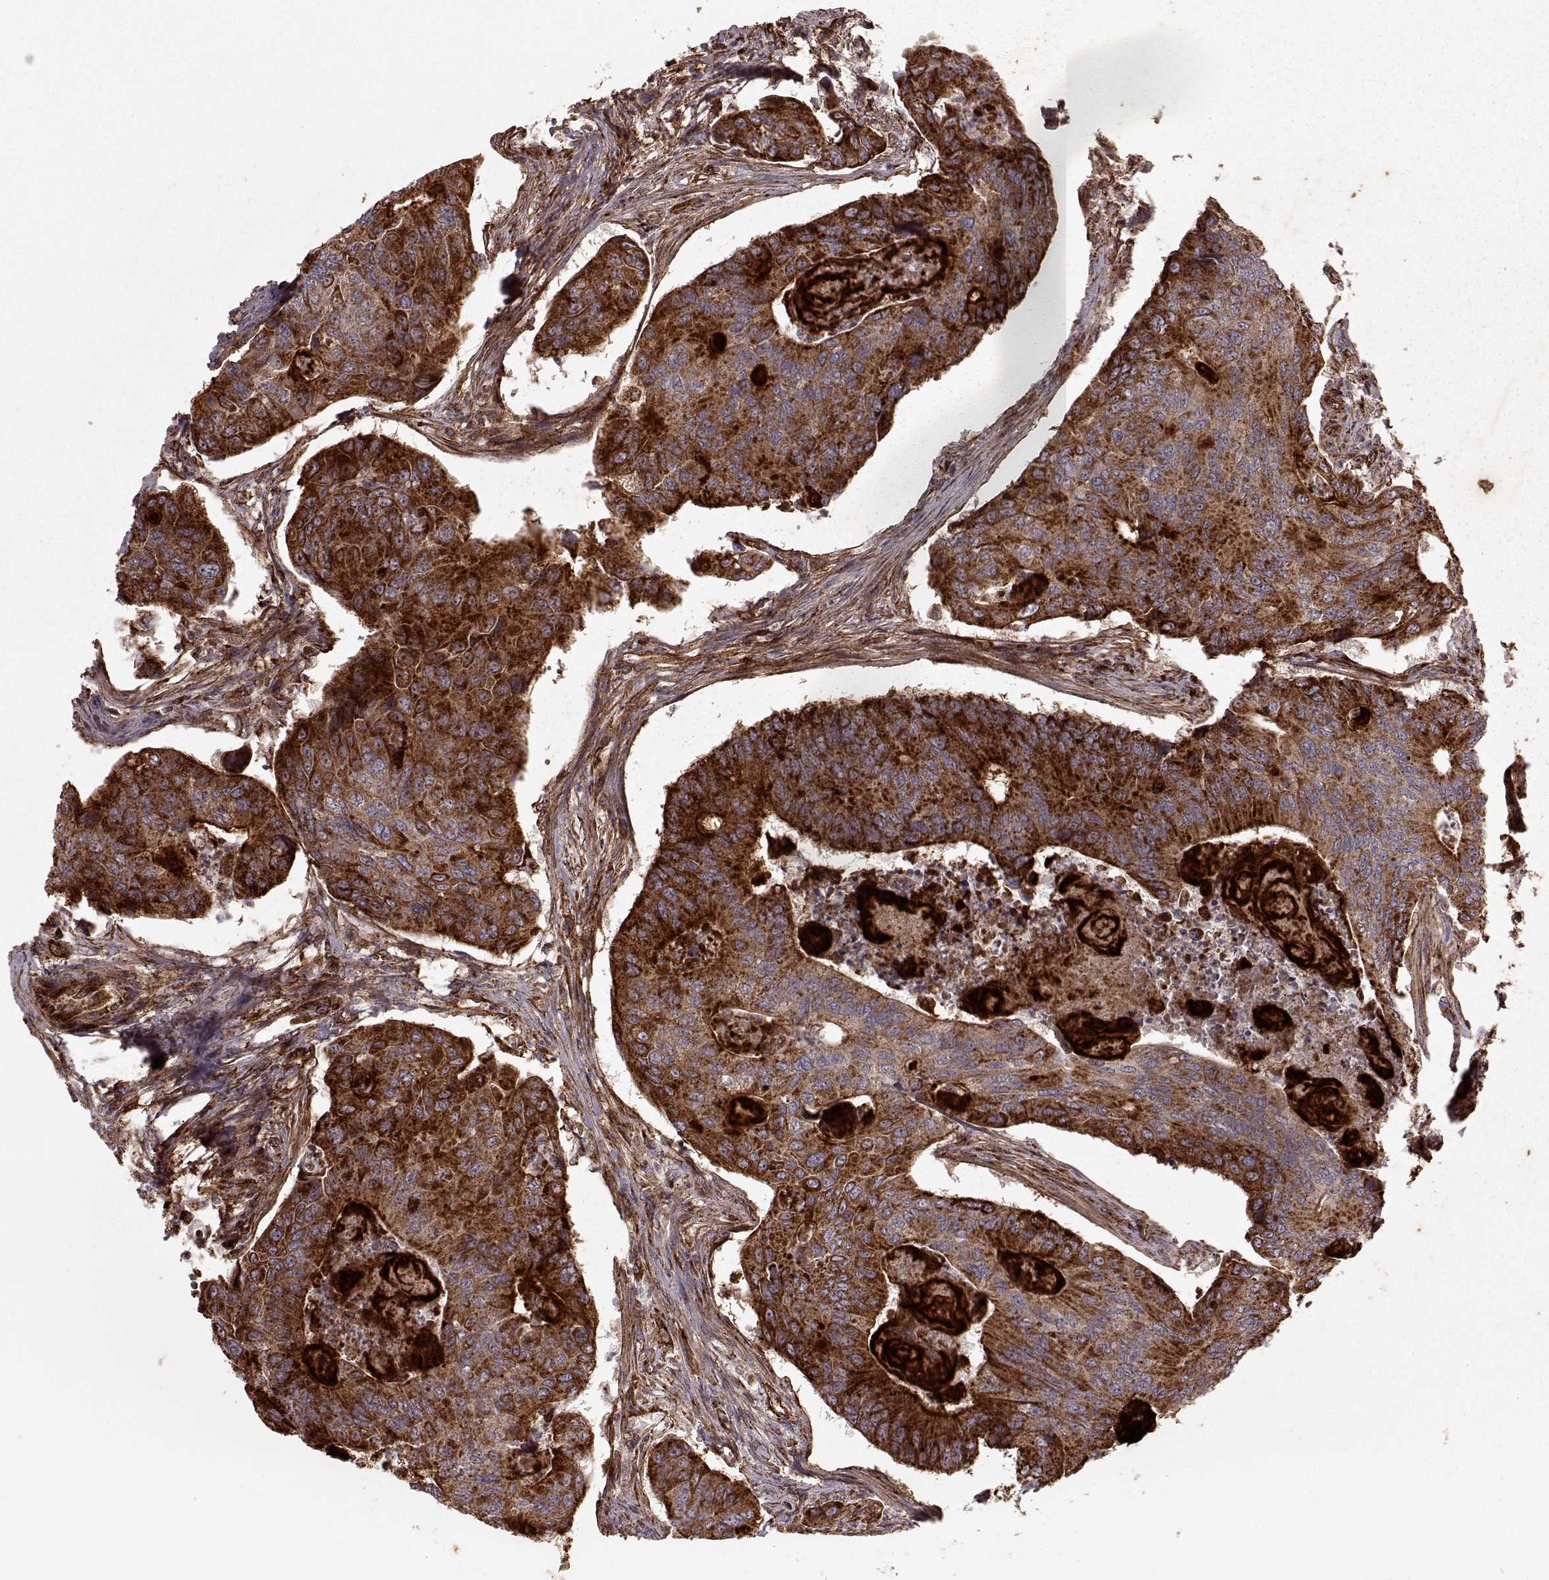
{"staining": {"intensity": "strong", "quantity": ">75%", "location": "cytoplasmic/membranous"}, "tissue": "colorectal cancer", "cell_type": "Tumor cells", "image_type": "cancer", "snomed": [{"axis": "morphology", "description": "Adenocarcinoma, NOS"}, {"axis": "topography", "description": "Colon"}], "caption": "There is high levels of strong cytoplasmic/membranous positivity in tumor cells of colorectal cancer (adenocarcinoma), as demonstrated by immunohistochemical staining (brown color).", "gene": "FXN", "patient": {"sex": "female", "age": 67}}